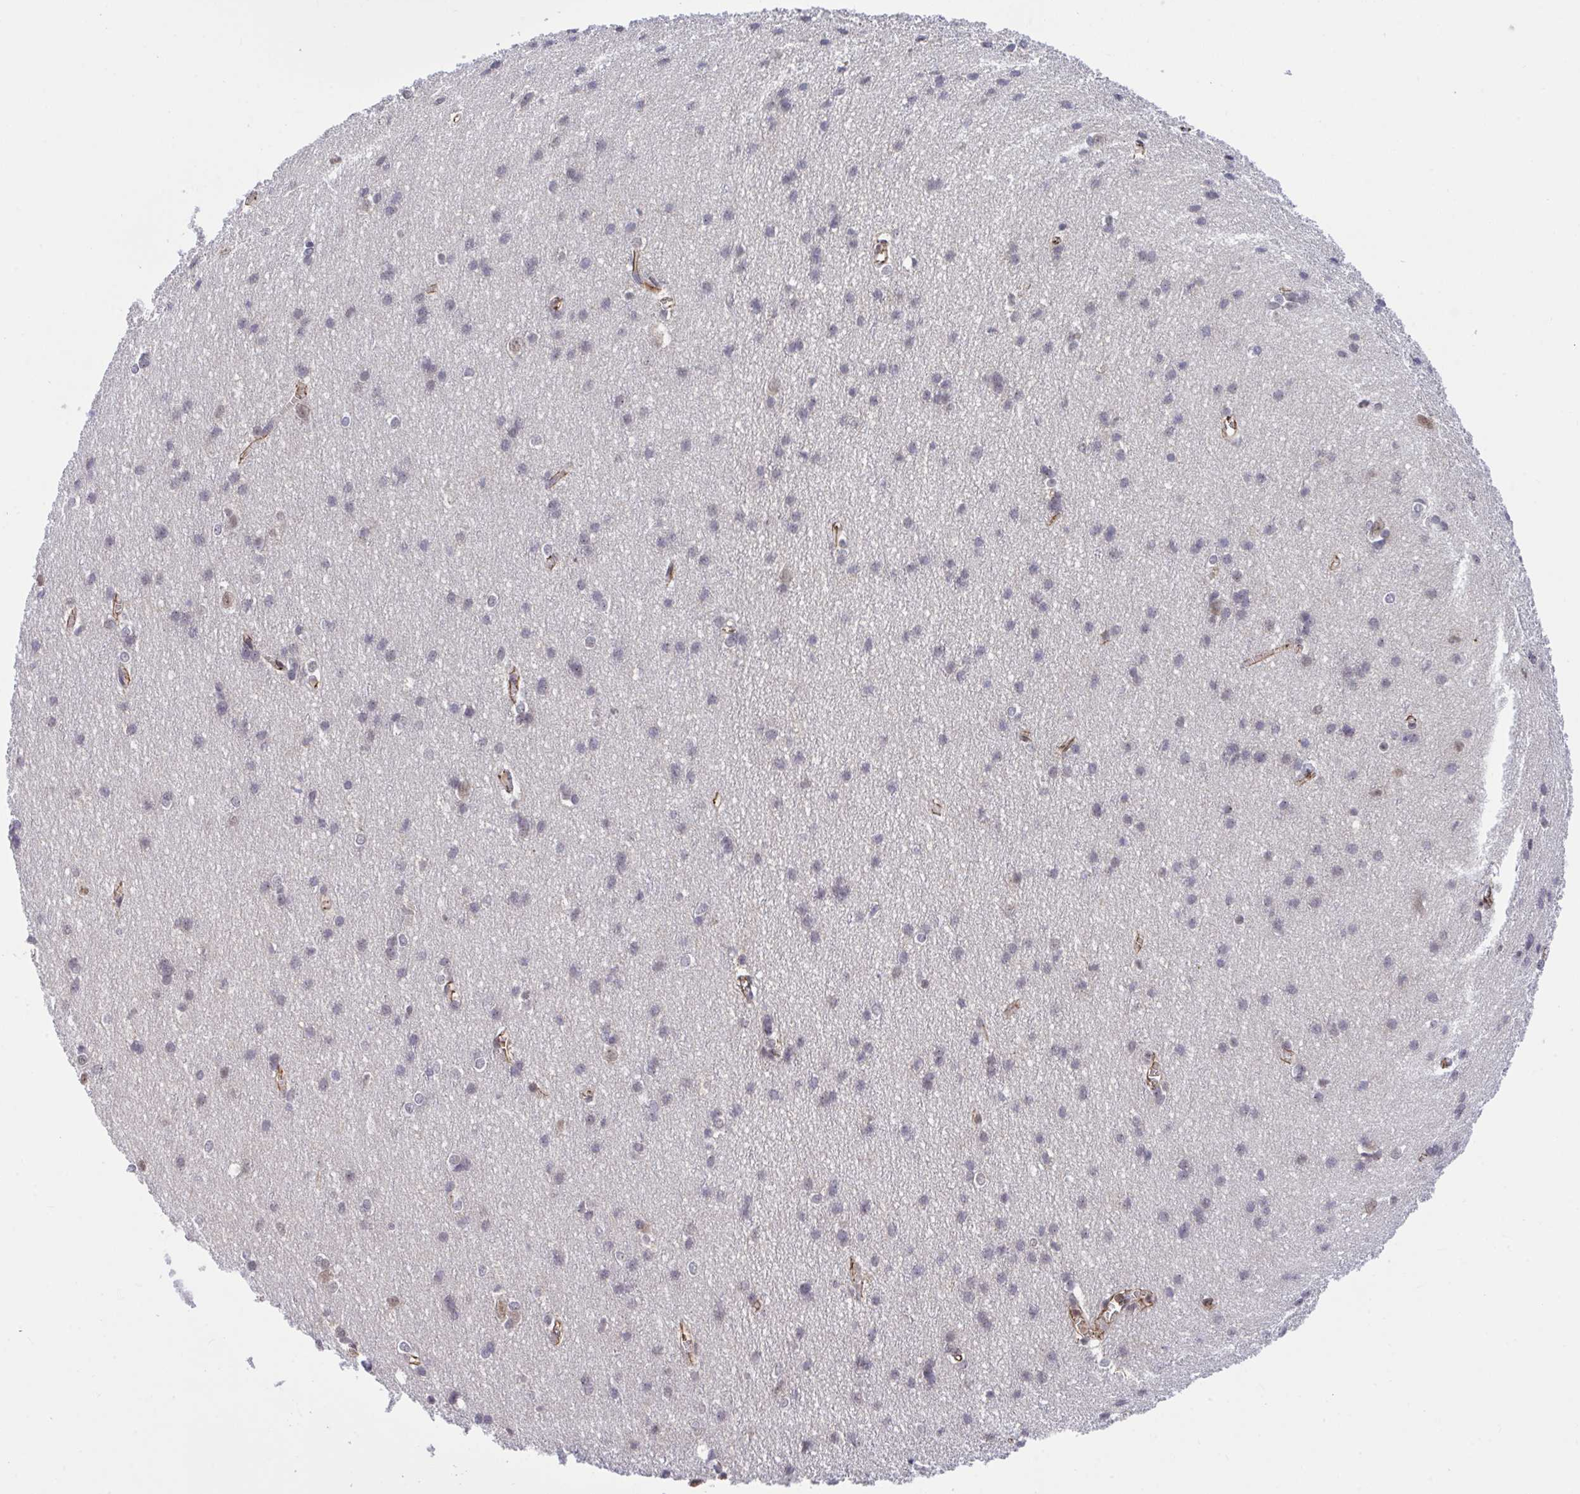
{"staining": {"intensity": "weak", "quantity": ">75%", "location": "cytoplasmic/membranous"}, "tissue": "cerebral cortex", "cell_type": "Endothelial cells", "image_type": "normal", "snomed": [{"axis": "morphology", "description": "Normal tissue, NOS"}, {"axis": "topography", "description": "Cerebral cortex"}], "caption": "Human cerebral cortex stained for a protein (brown) demonstrates weak cytoplasmic/membranous positive staining in about >75% of endothelial cells.", "gene": "PPP1CA", "patient": {"sex": "male", "age": 37}}